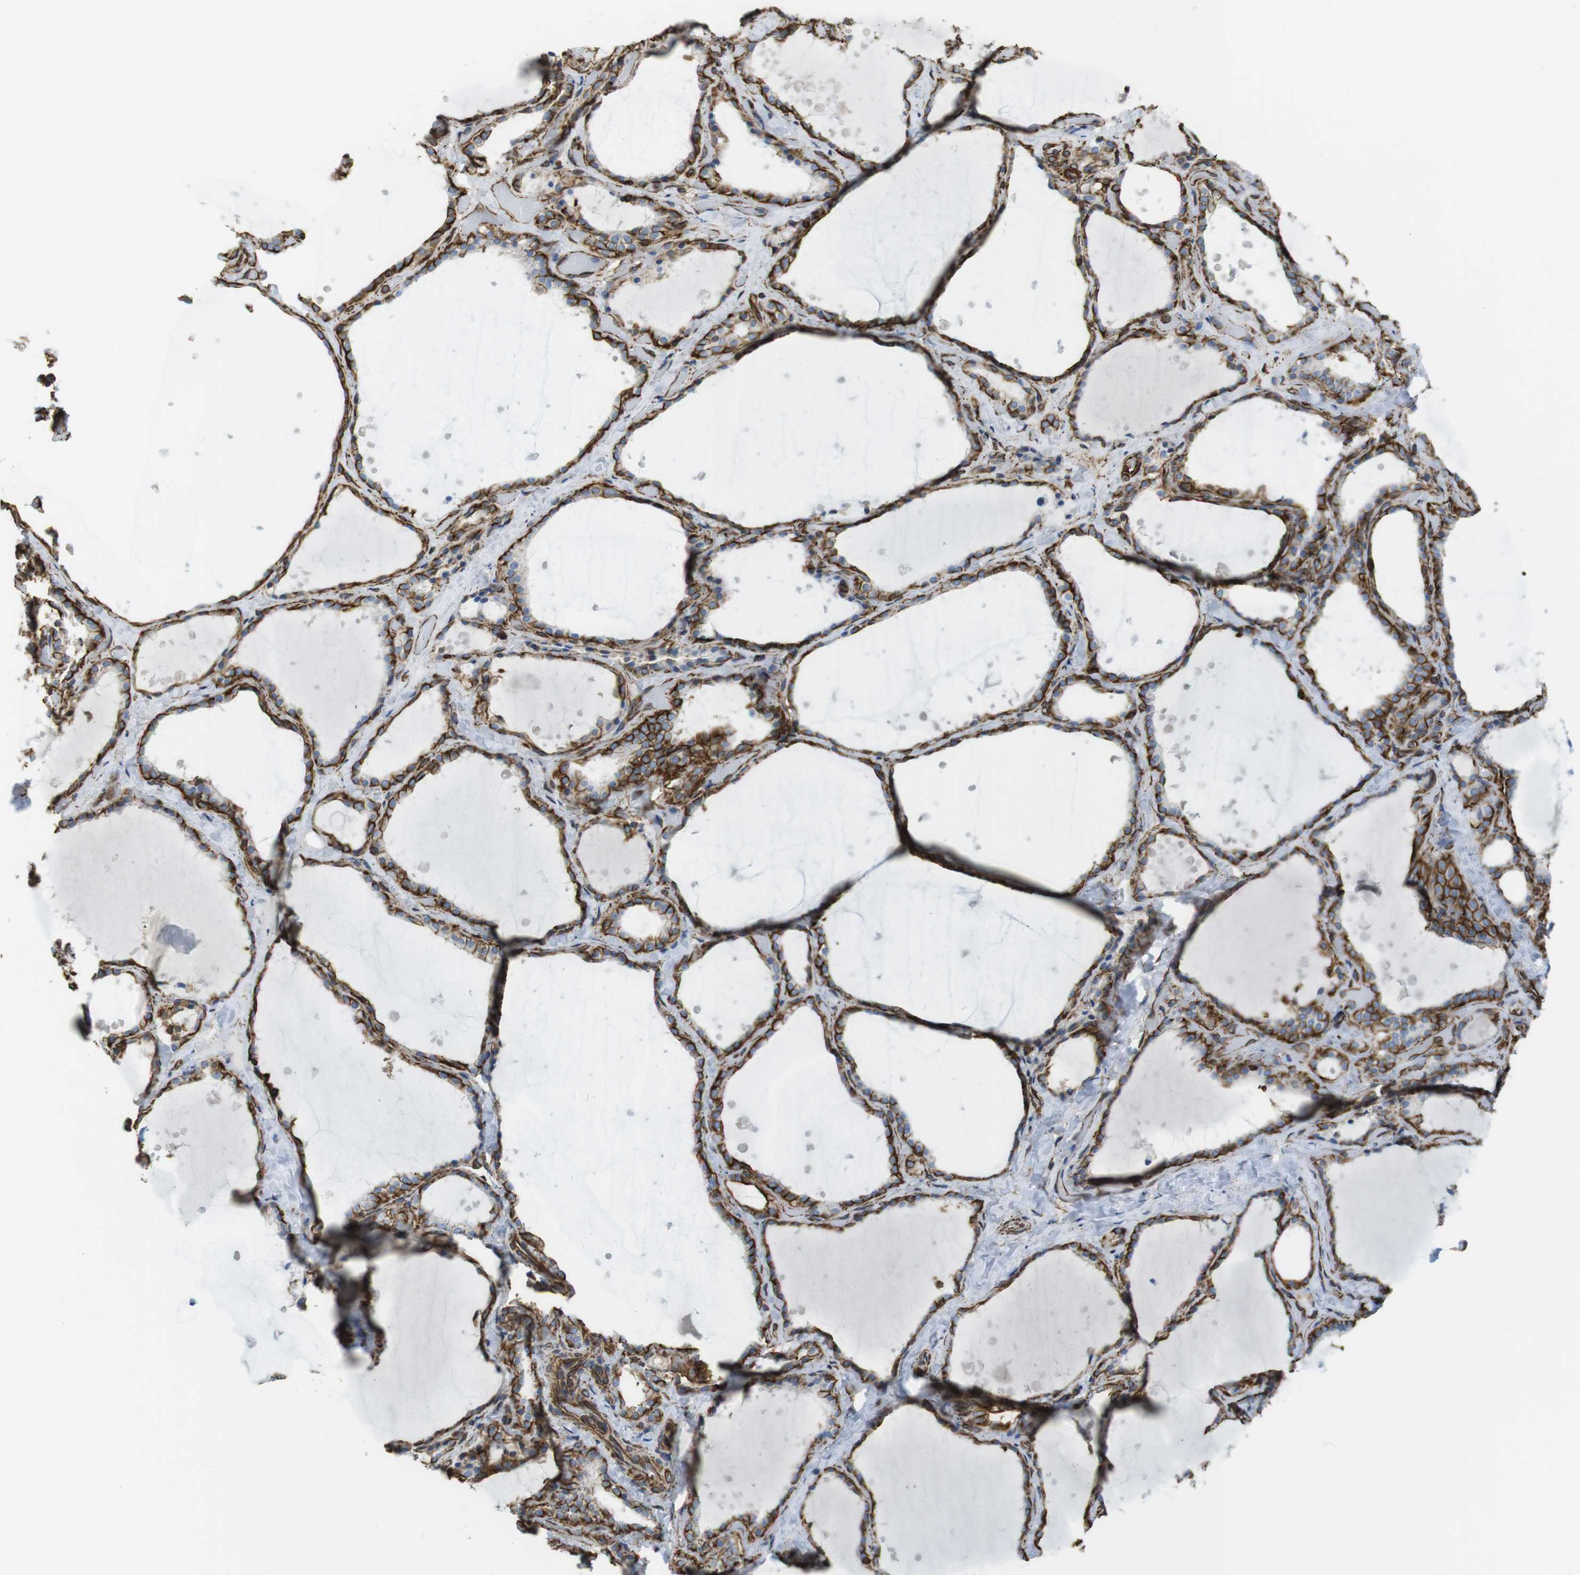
{"staining": {"intensity": "moderate", "quantity": ">75%", "location": "cytoplasmic/membranous"}, "tissue": "thyroid gland", "cell_type": "Glandular cells", "image_type": "normal", "snomed": [{"axis": "morphology", "description": "Normal tissue, NOS"}, {"axis": "topography", "description": "Thyroid gland"}], "caption": "Immunohistochemistry (IHC) histopathology image of unremarkable human thyroid gland stained for a protein (brown), which displays medium levels of moderate cytoplasmic/membranous expression in about >75% of glandular cells.", "gene": "RALGPS1", "patient": {"sex": "female", "age": 44}}